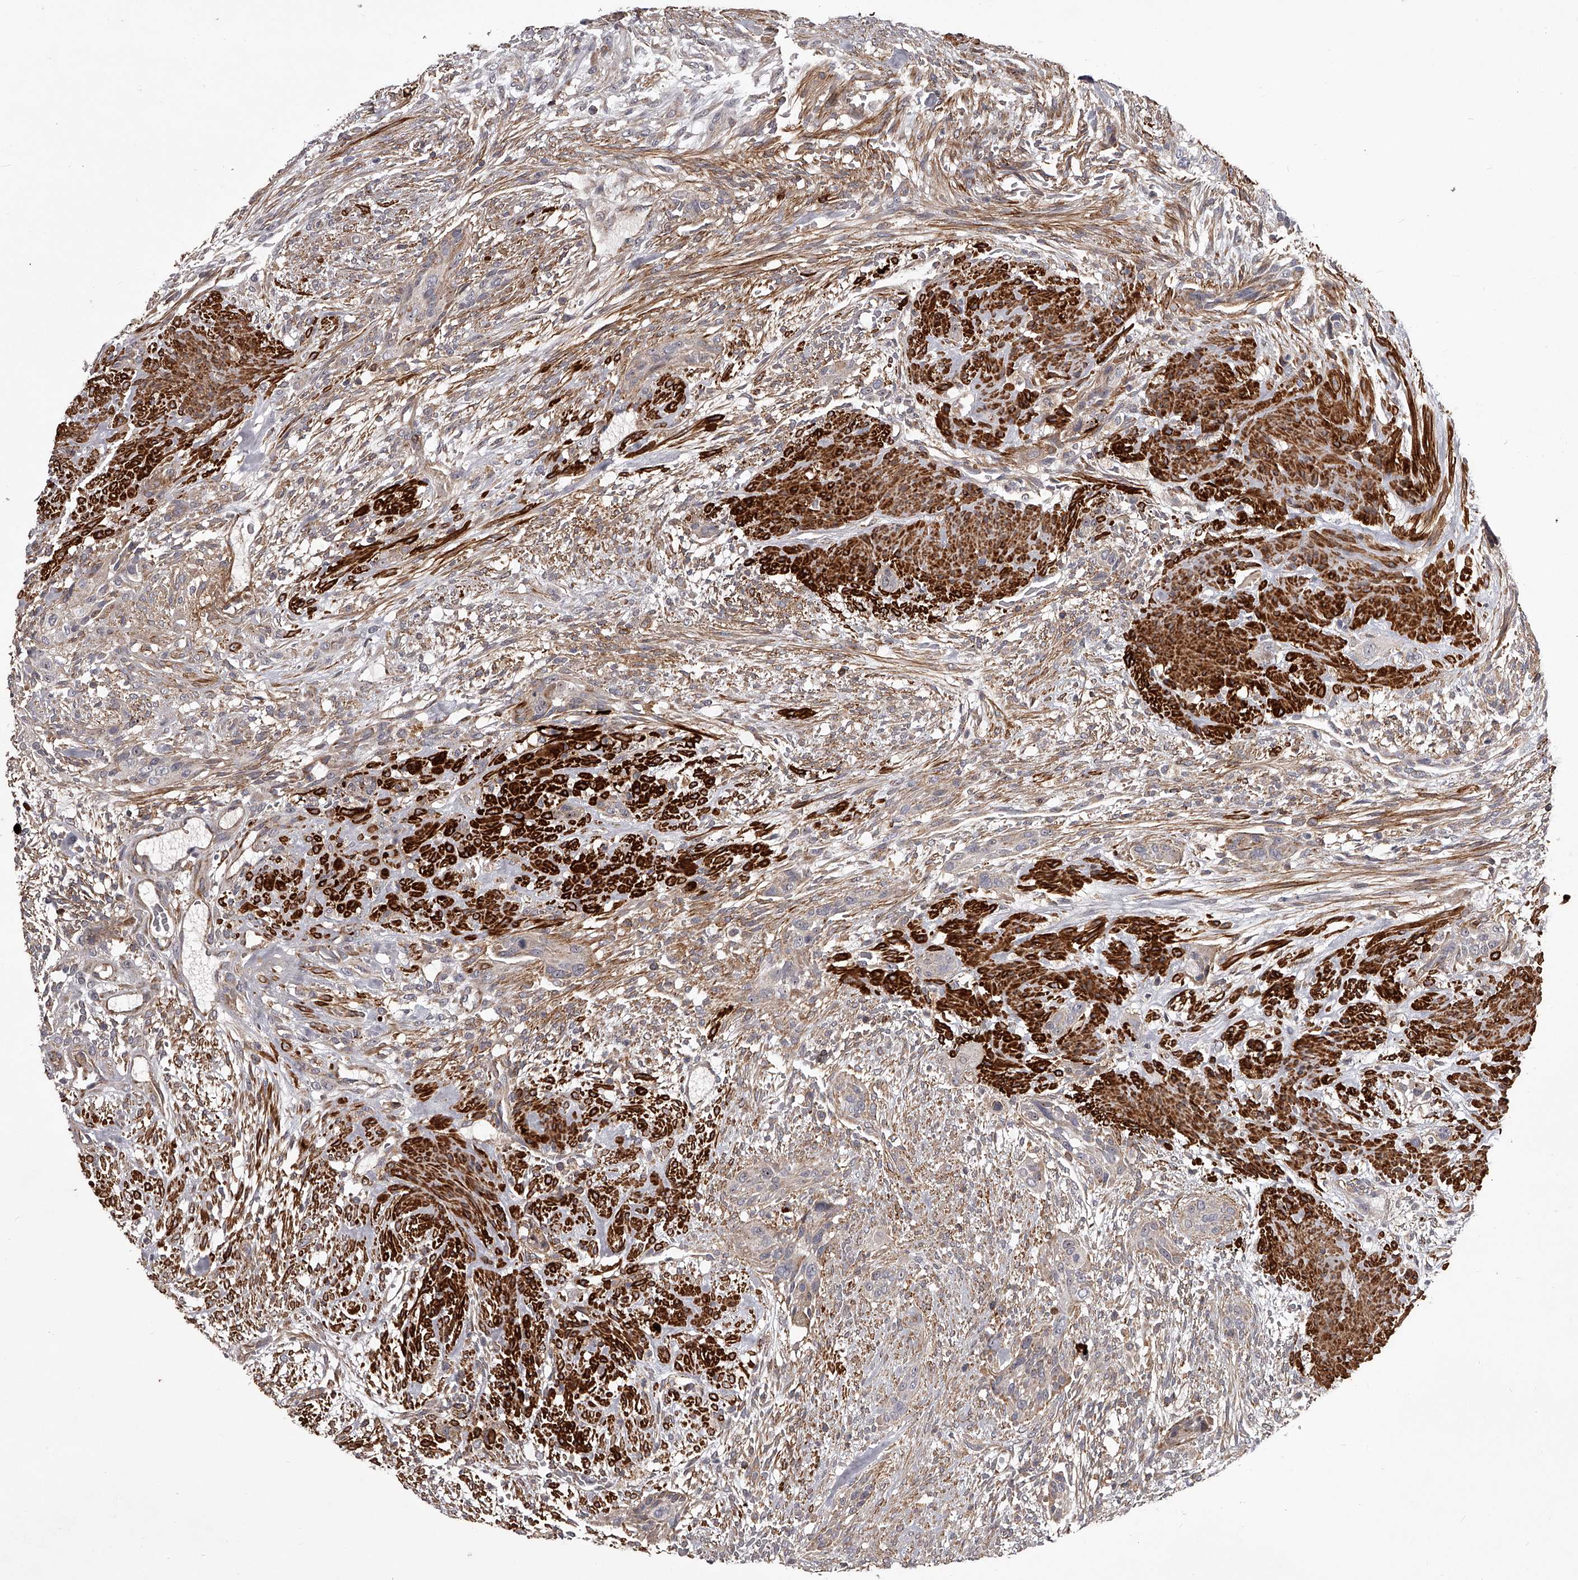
{"staining": {"intensity": "weak", "quantity": "25%-75%", "location": "cytoplasmic/membranous"}, "tissue": "urothelial cancer", "cell_type": "Tumor cells", "image_type": "cancer", "snomed": [{"axis": "morphology", "description": "Urothelial carcinoma, High grade"}, {"axis": "topography", "description": "Urinary bladder"}], "caption": "Immunohistochemical staining of human urothelial carcinoma (high-grade) exhibits low levels of weak cytoplasmic/membranous expression in about 25%-75% of tumor cells.", "gene": "RRP36", "patient": {"sex": "male", "age": 35}}